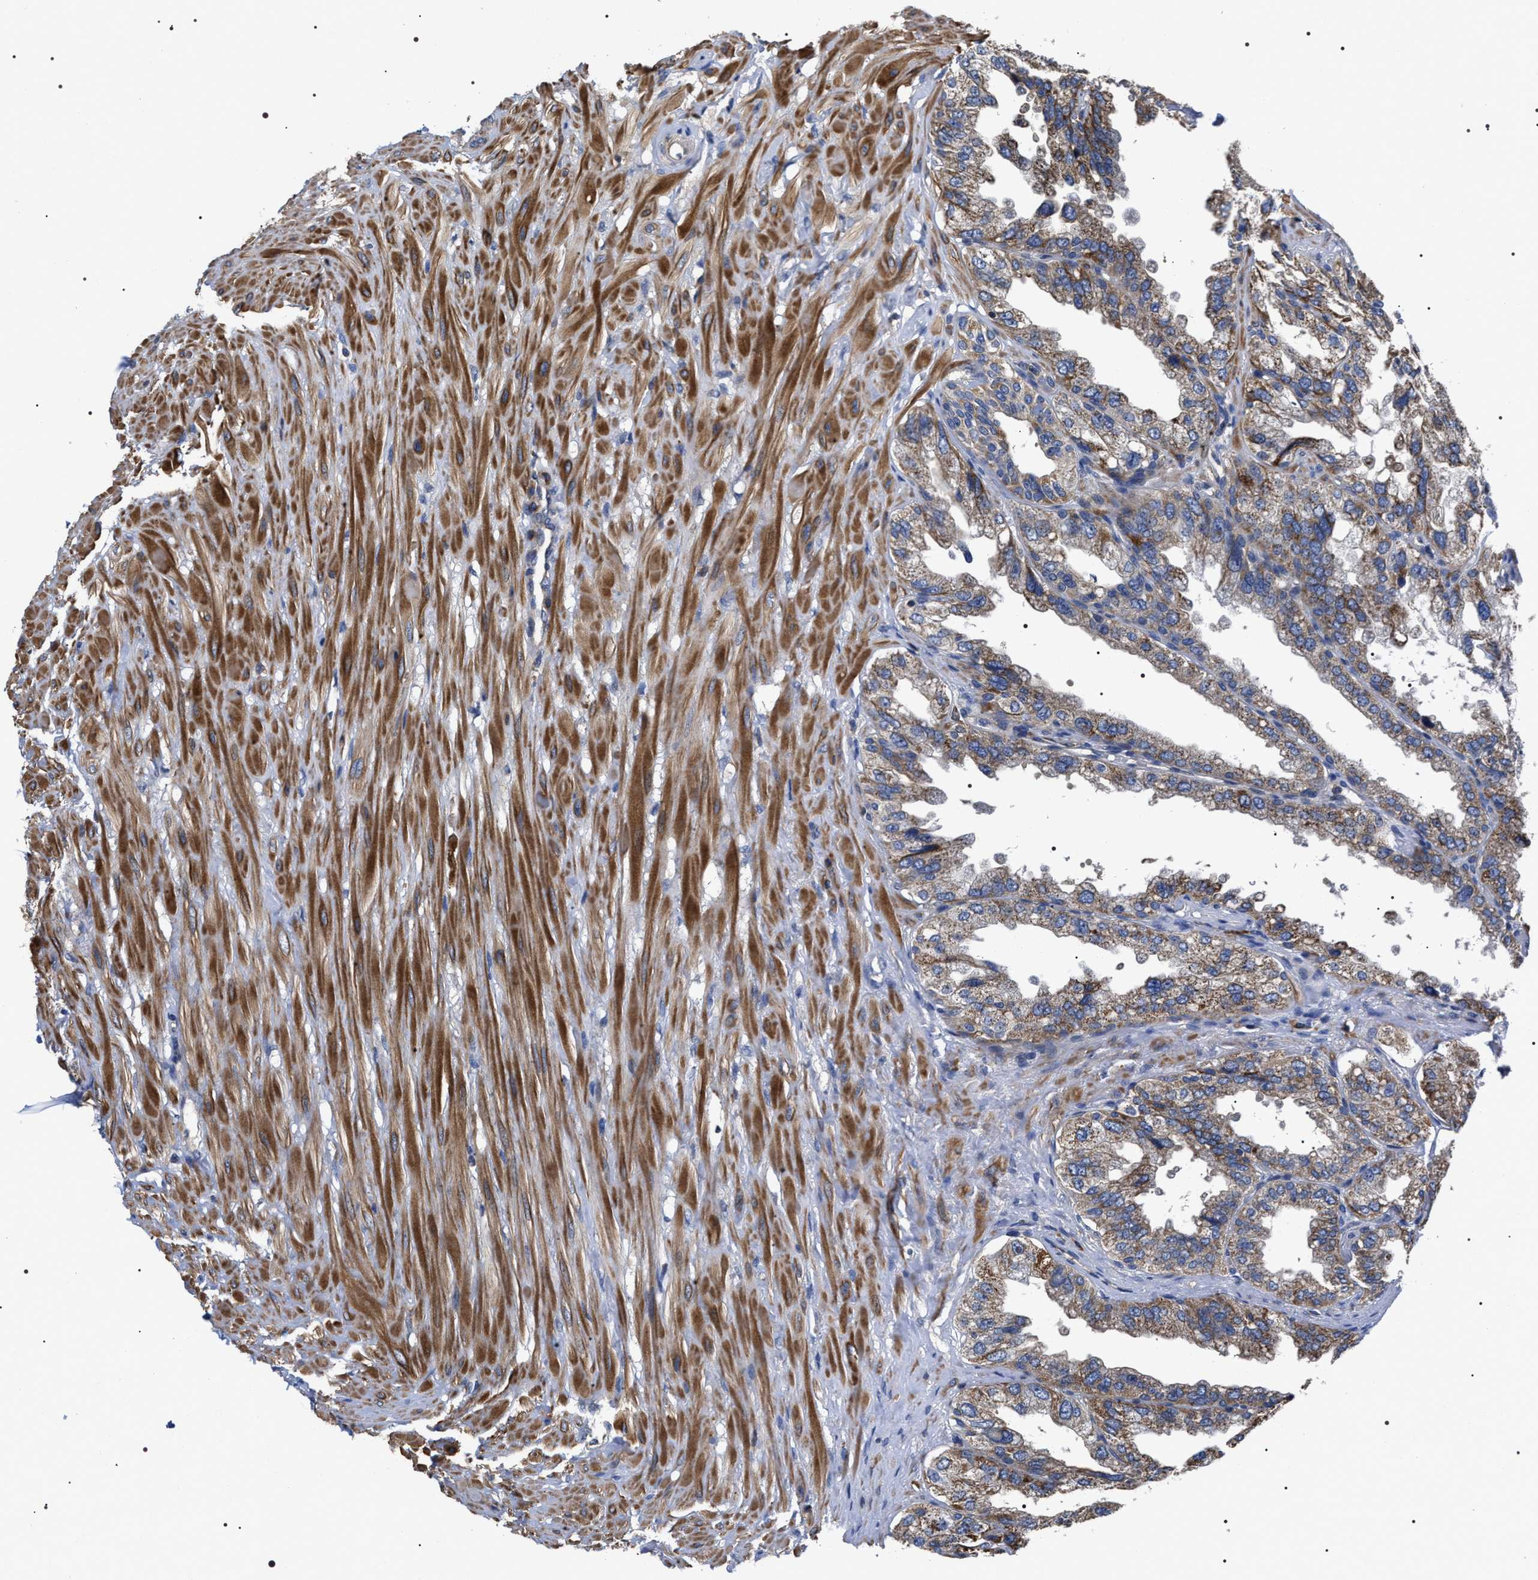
{"staining": {"intensity": "moderate", "quantity": ">75%", "location": "cytoplasmic/membranous"}, "tissue": "seminal vesicle", "cell_type": "Glandular cells", "image_type": "normal", "snomed": [{"axis": "morphology", "description": "Normal tissue, NOS"}, {"axis": "topography", "description": "Seminal veicle"}], "caption": "This photomicrograph reveals normal seminal vesicle stained with IHC to label a protein in brown. The cytoplasmic/membranous of glandular cells show moderate positivity for the protein. Nuclei are counter-stained blue.", "gene": "MIS18A", "patient": {"sex": "male", "age": 68}}